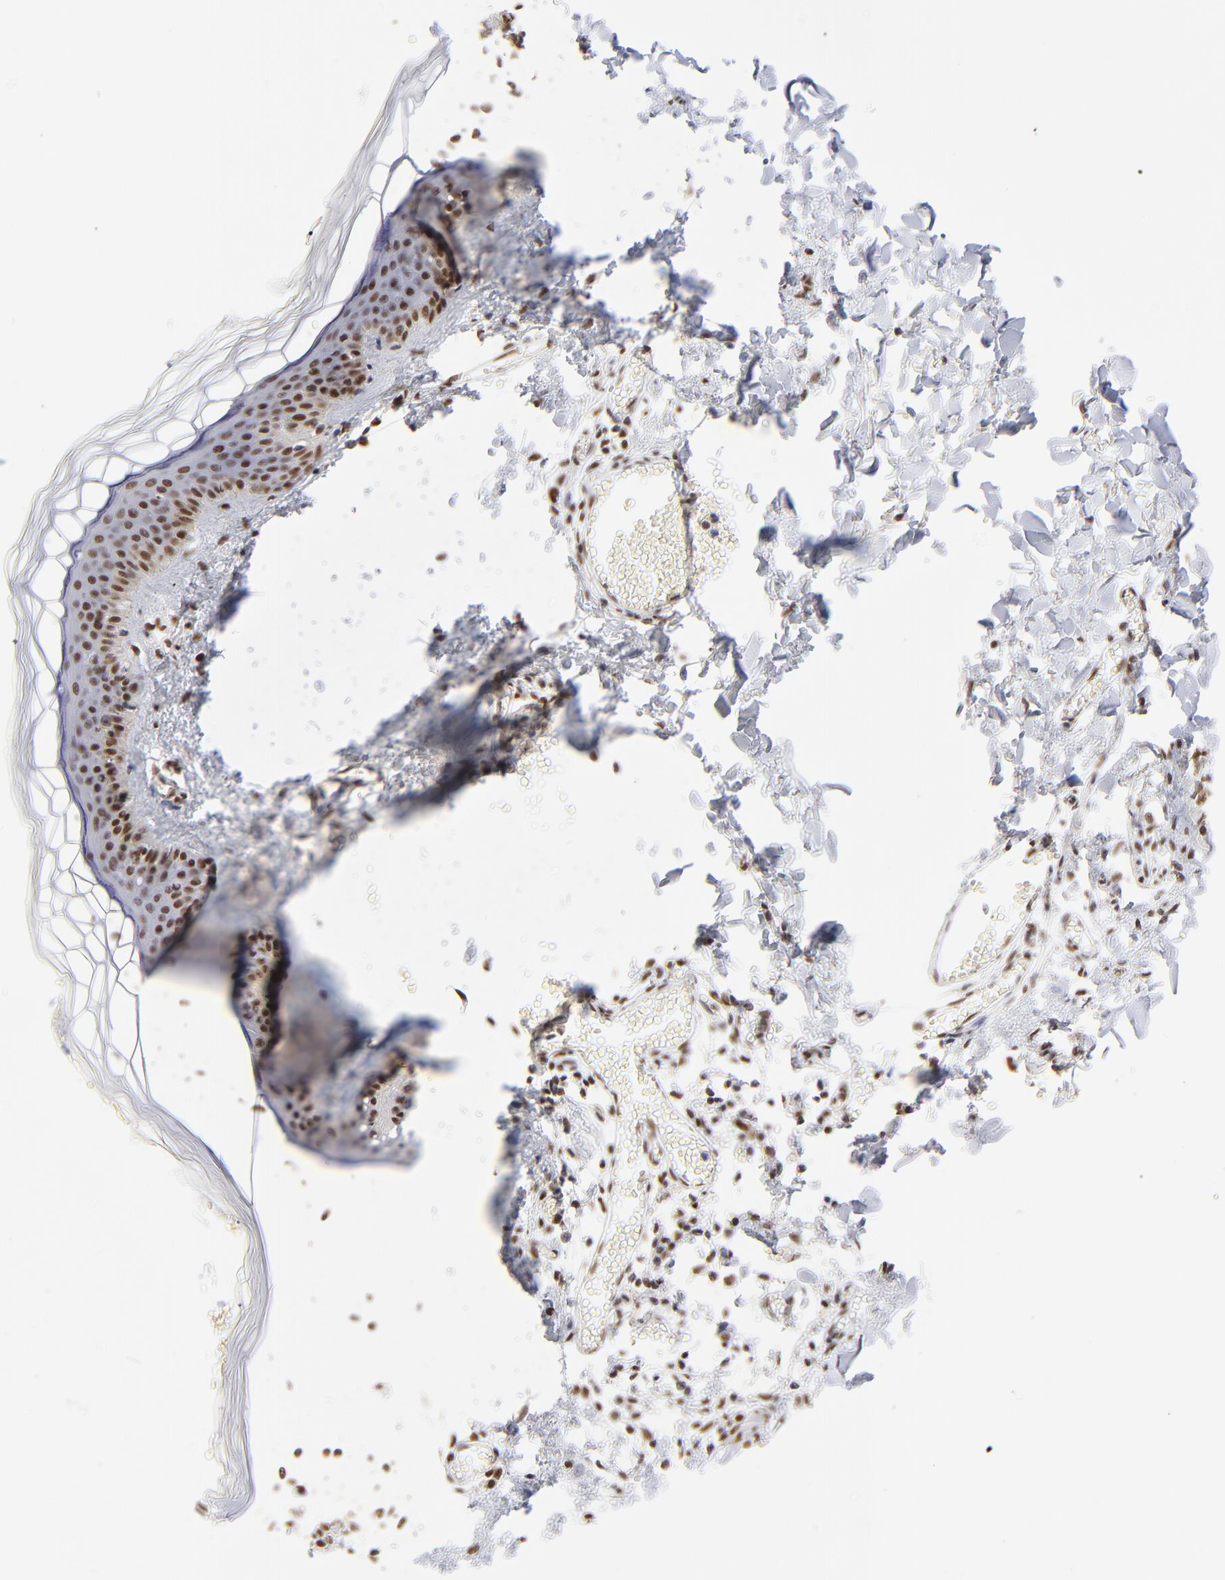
{"staining": {"intensity": "moderate", "quantity": ">75%", "location": "nuclear"}, "tissue": "skin", "cell_type": "Fibroblasts", "image_type": "normal", "snomed": [{"axis": "morphology", "description": "Normal tissue, NOS"}, {"axis": "morphology", "description": "Sarcoma, NOS"}, {"axis": "topography", "description": "Skin"}, {"axis": "topography", "description": "Soft tissue"}], "caption": "Immunohistochemical staining of normal skin demonstrates medium levels of moderate nuclear staining in approximately >75% of fibroblasts. Ihc stains the protein in brown and the nuclei are stained blue.", "gene": "ZMYM3", "patient": {"sex": "female", "age": 51}}